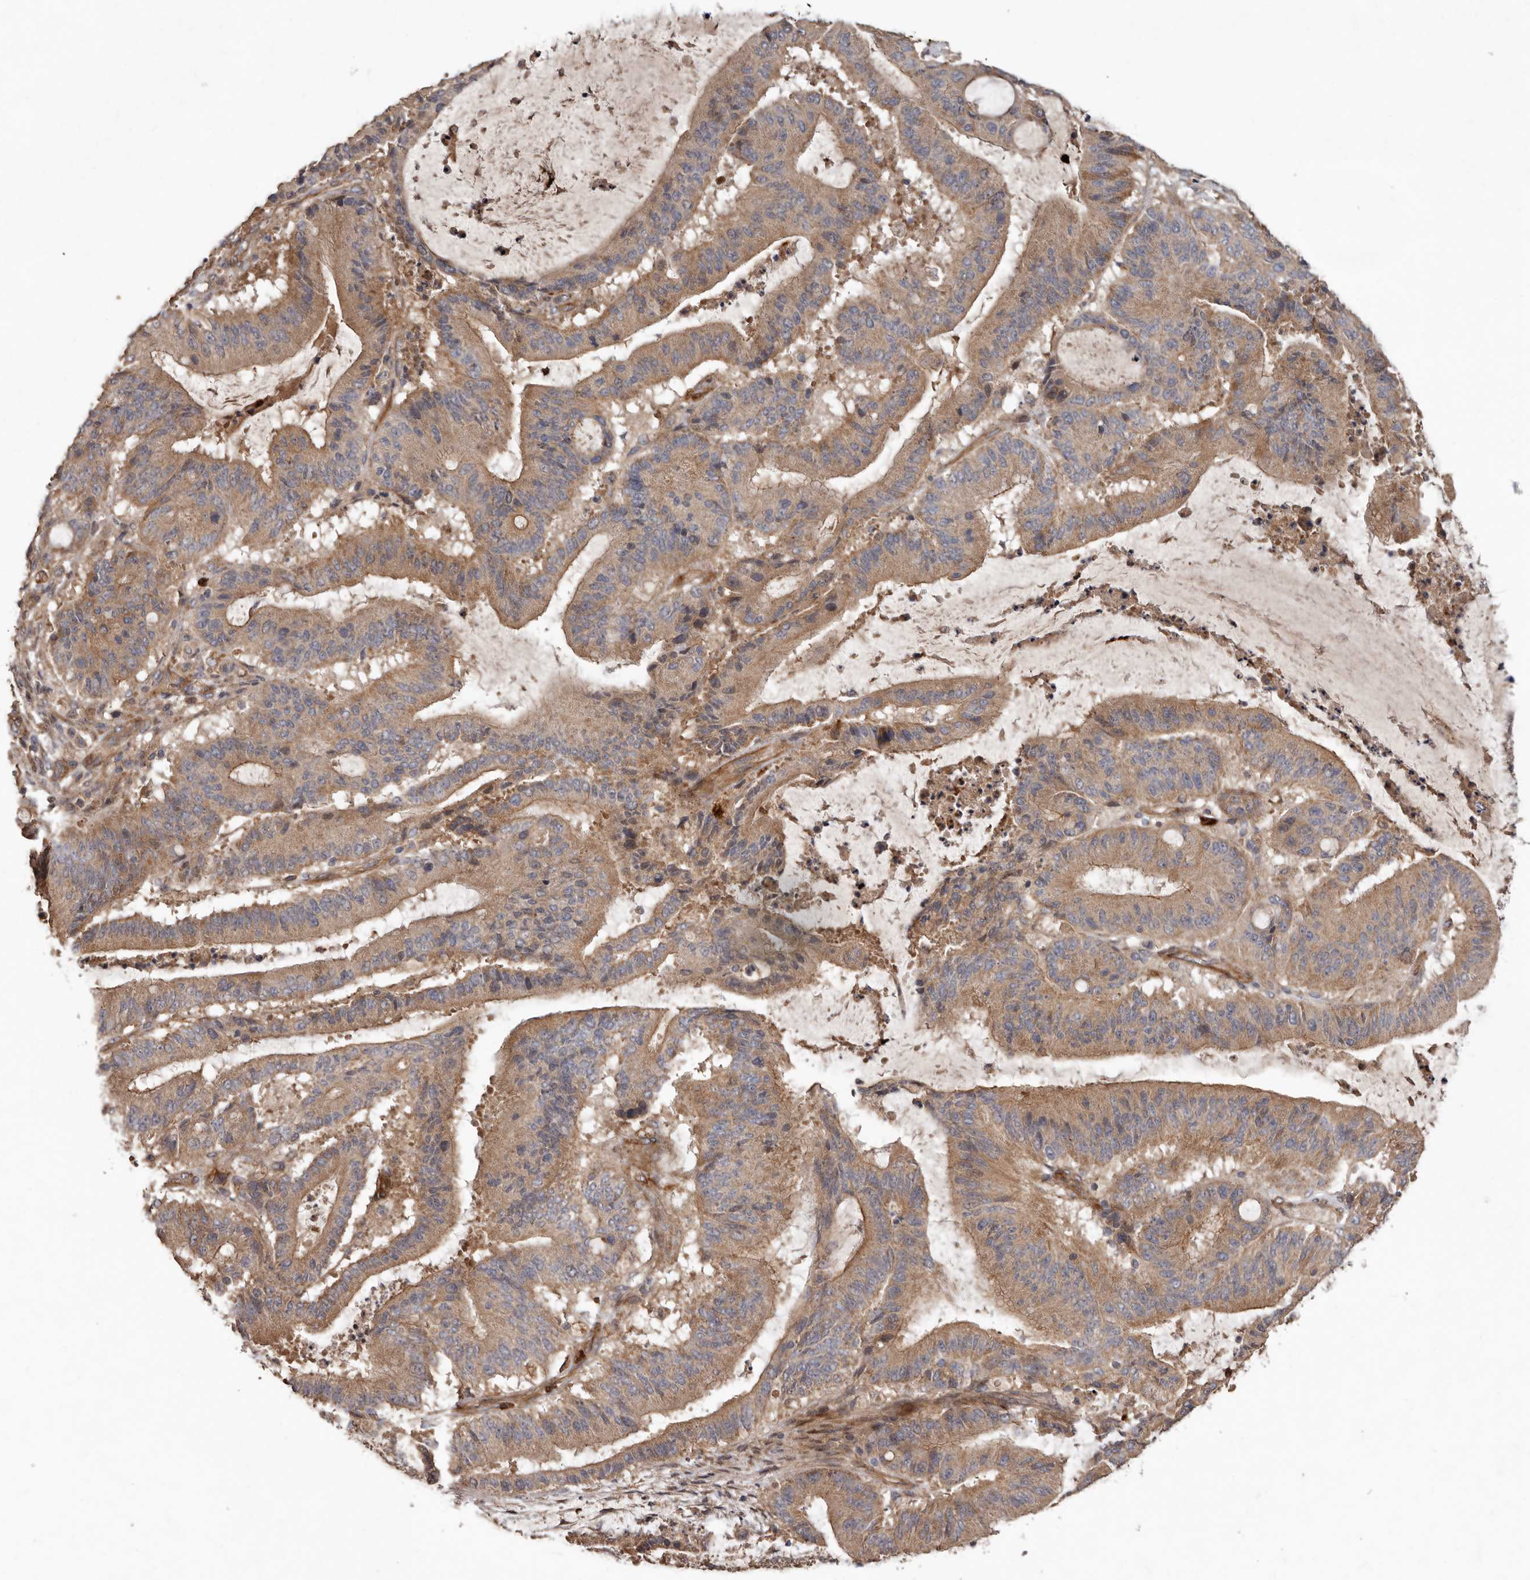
{"staining": {"intensity": "moderate", "quantity": ">75%", "location": "cytoplasmic/membranous"}, "tissue": "liver cancer", "cell_type": "Tumor cells", "image_type": "cancer", "snomed": [{"axis": "morphology", "description": "Normal tissue, NOS"}, {"axis": "morphology", "description": "Cholangiocarcinoma"}, {"axis": "topography", "description": "Liver"}, {"axis": "topography", "description": "Peripheral nerve tissue"}], "caption": "Moderate cytoplasmic/membranous positivity for a protein is identified in approximately >75% of tumor cells of cholangiocarcinoma (liver) using immunohistochemistry.", "gene": "ARHGEF5", "patient": {"sex": "female", "age": 73}}